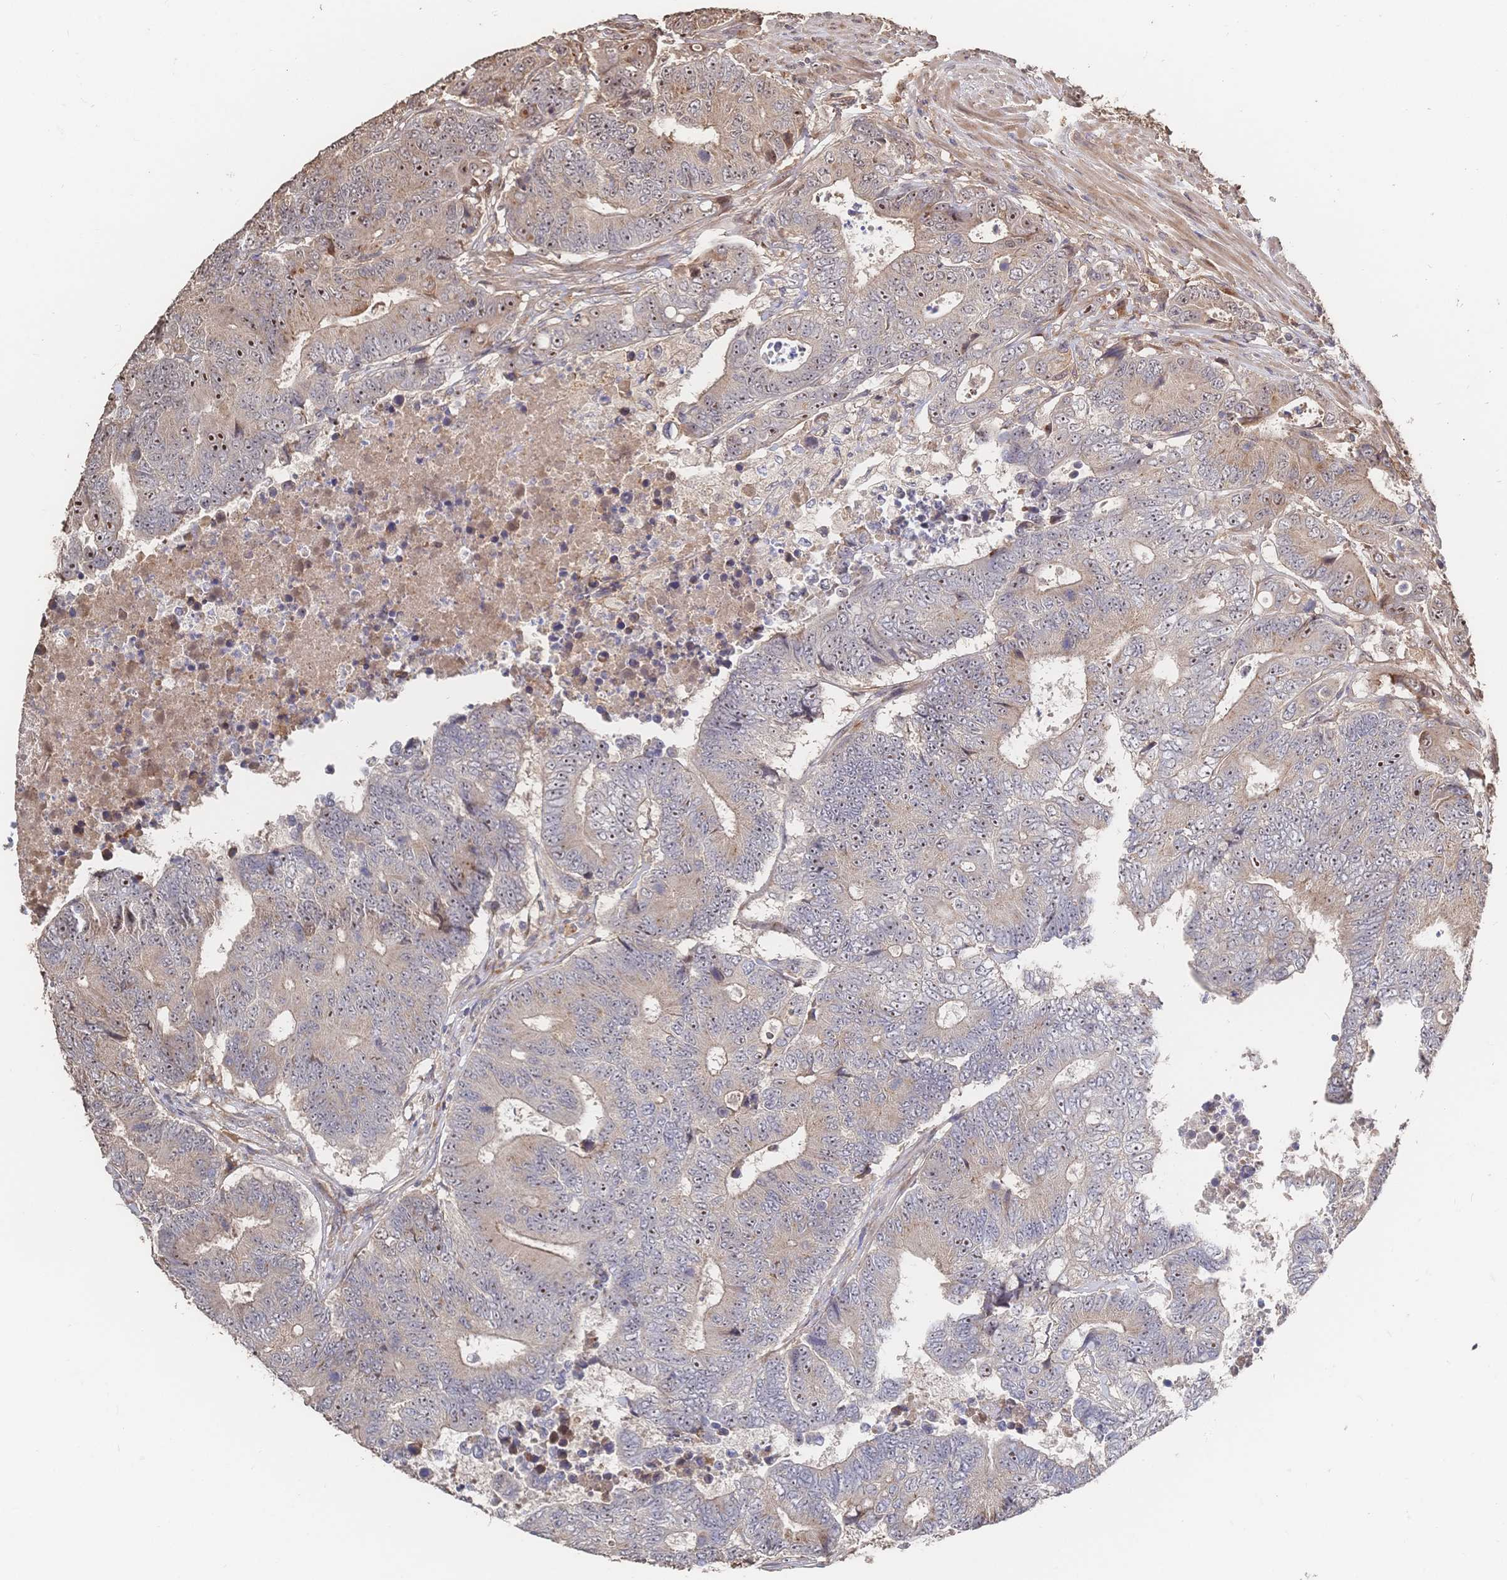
{"staining": {"intensity": "moderate", "quantity": "<25%", "location": "nuclear"}, "tissue": "colorectal cancer", "cell_type": "Tumor cells", "image_type": "cancer", "snomed": [{"axis": "morphology", "description": "Adenocarcinoma, NOS"}, {"axis": "topography", "description": "Colon"}], "caption": "A photomicrograph showing moderate nuclear positivity in approximately <25% of tumor cells in adenocarcinoma (colorectal), as visualized by brown immunohistochemical staining.", "gene": "DNAJA4", "patient": {"sex": "female", "age": 48}}